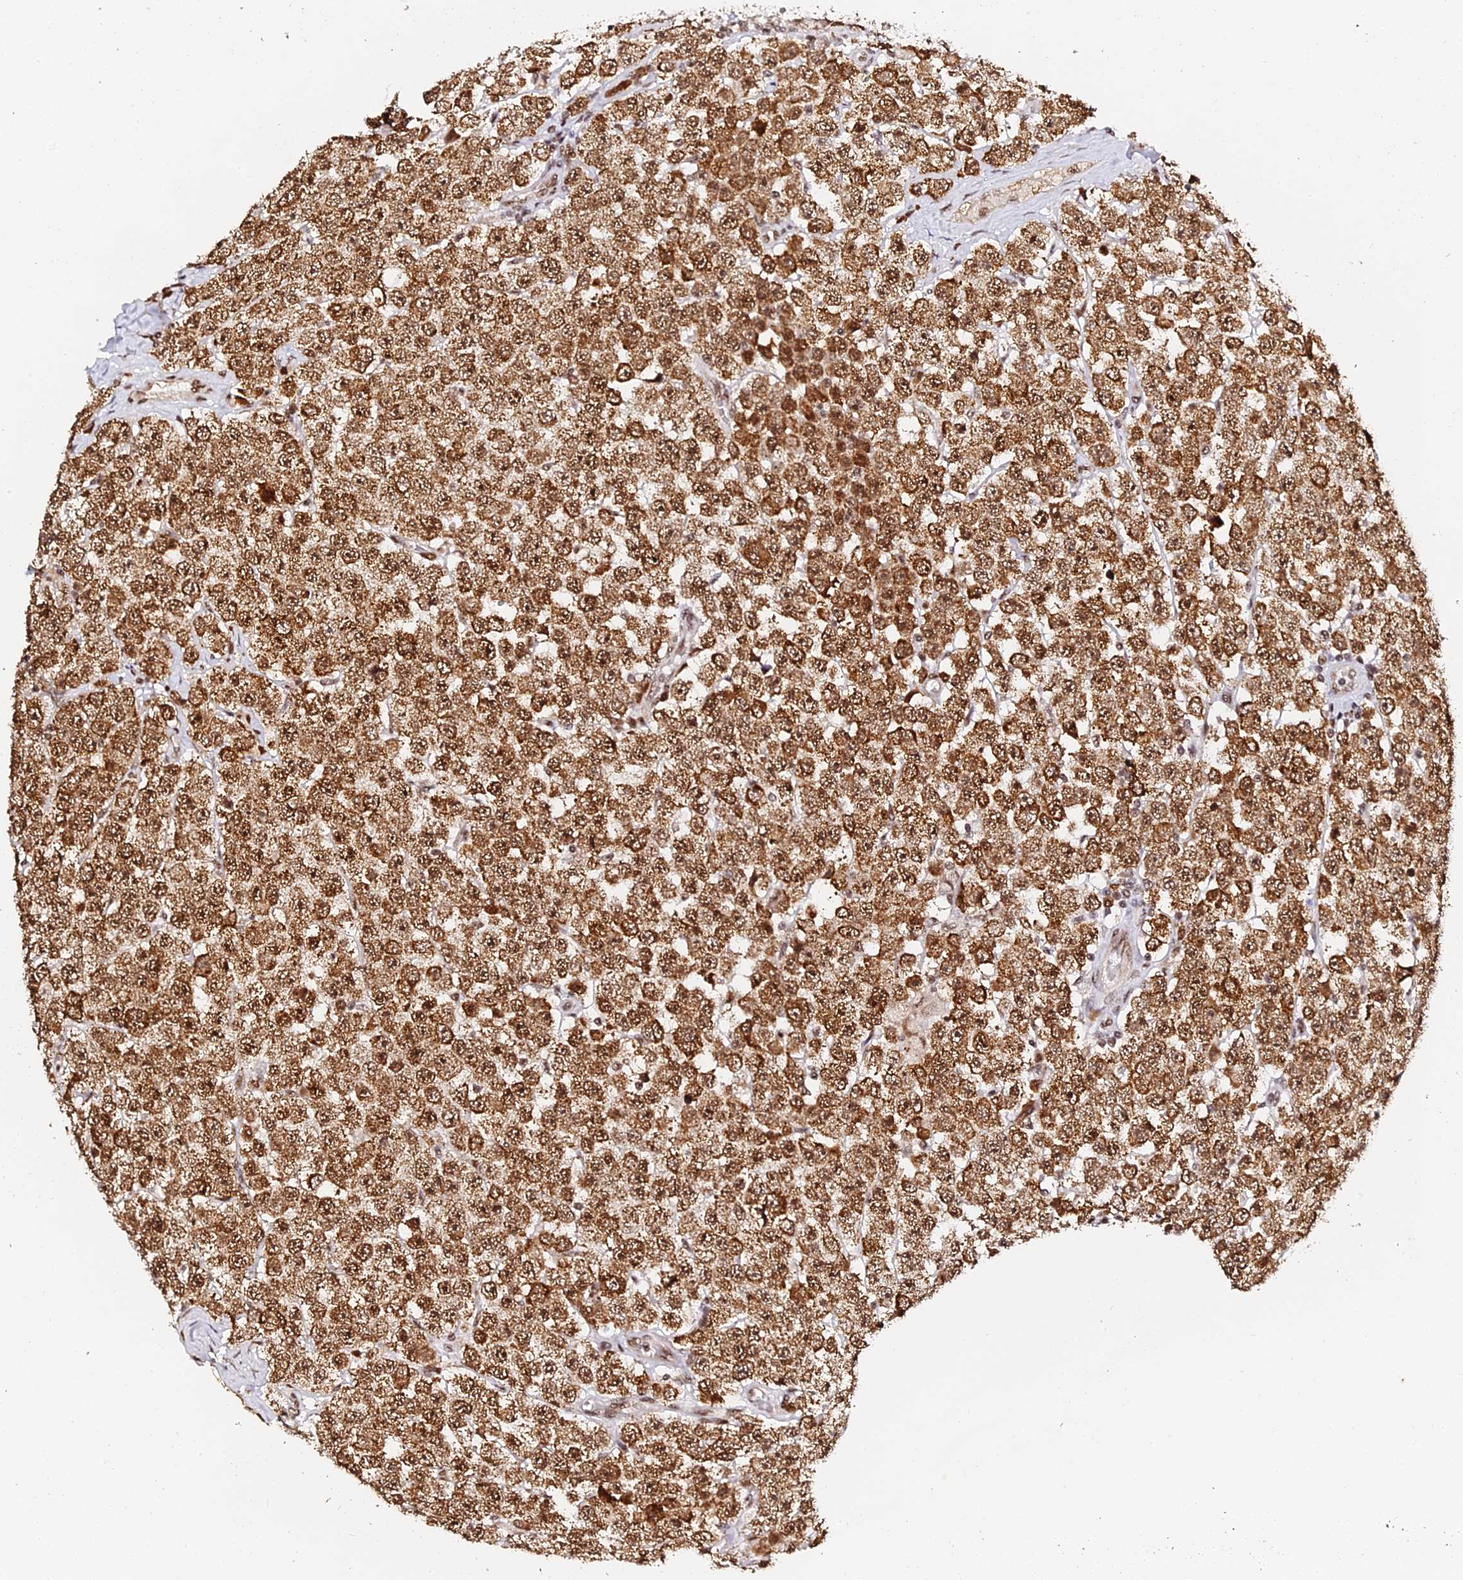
{"staining": {"intensity": "moderate", "quantity": ">75%", "location": "cytoplasmic/membranous,nuclear"}, "tissue": "testis cancer", "cell_type": "Tumor cells", "image_type": "cancer", "snomed": [{"axis": "morphology", "description": "Seminoma, NOS"}, {"axis": "topography", "description": "Testis"}], "caption": "This photomicrograph displays immunohistochemistry staining of human testis cancer, with medium moderate cytoplasmic/membranous and nuclear positivity in about >75% of tumor cells.", "gene": "MCRS1", "patient": {"sex": "male", "age": 28}}